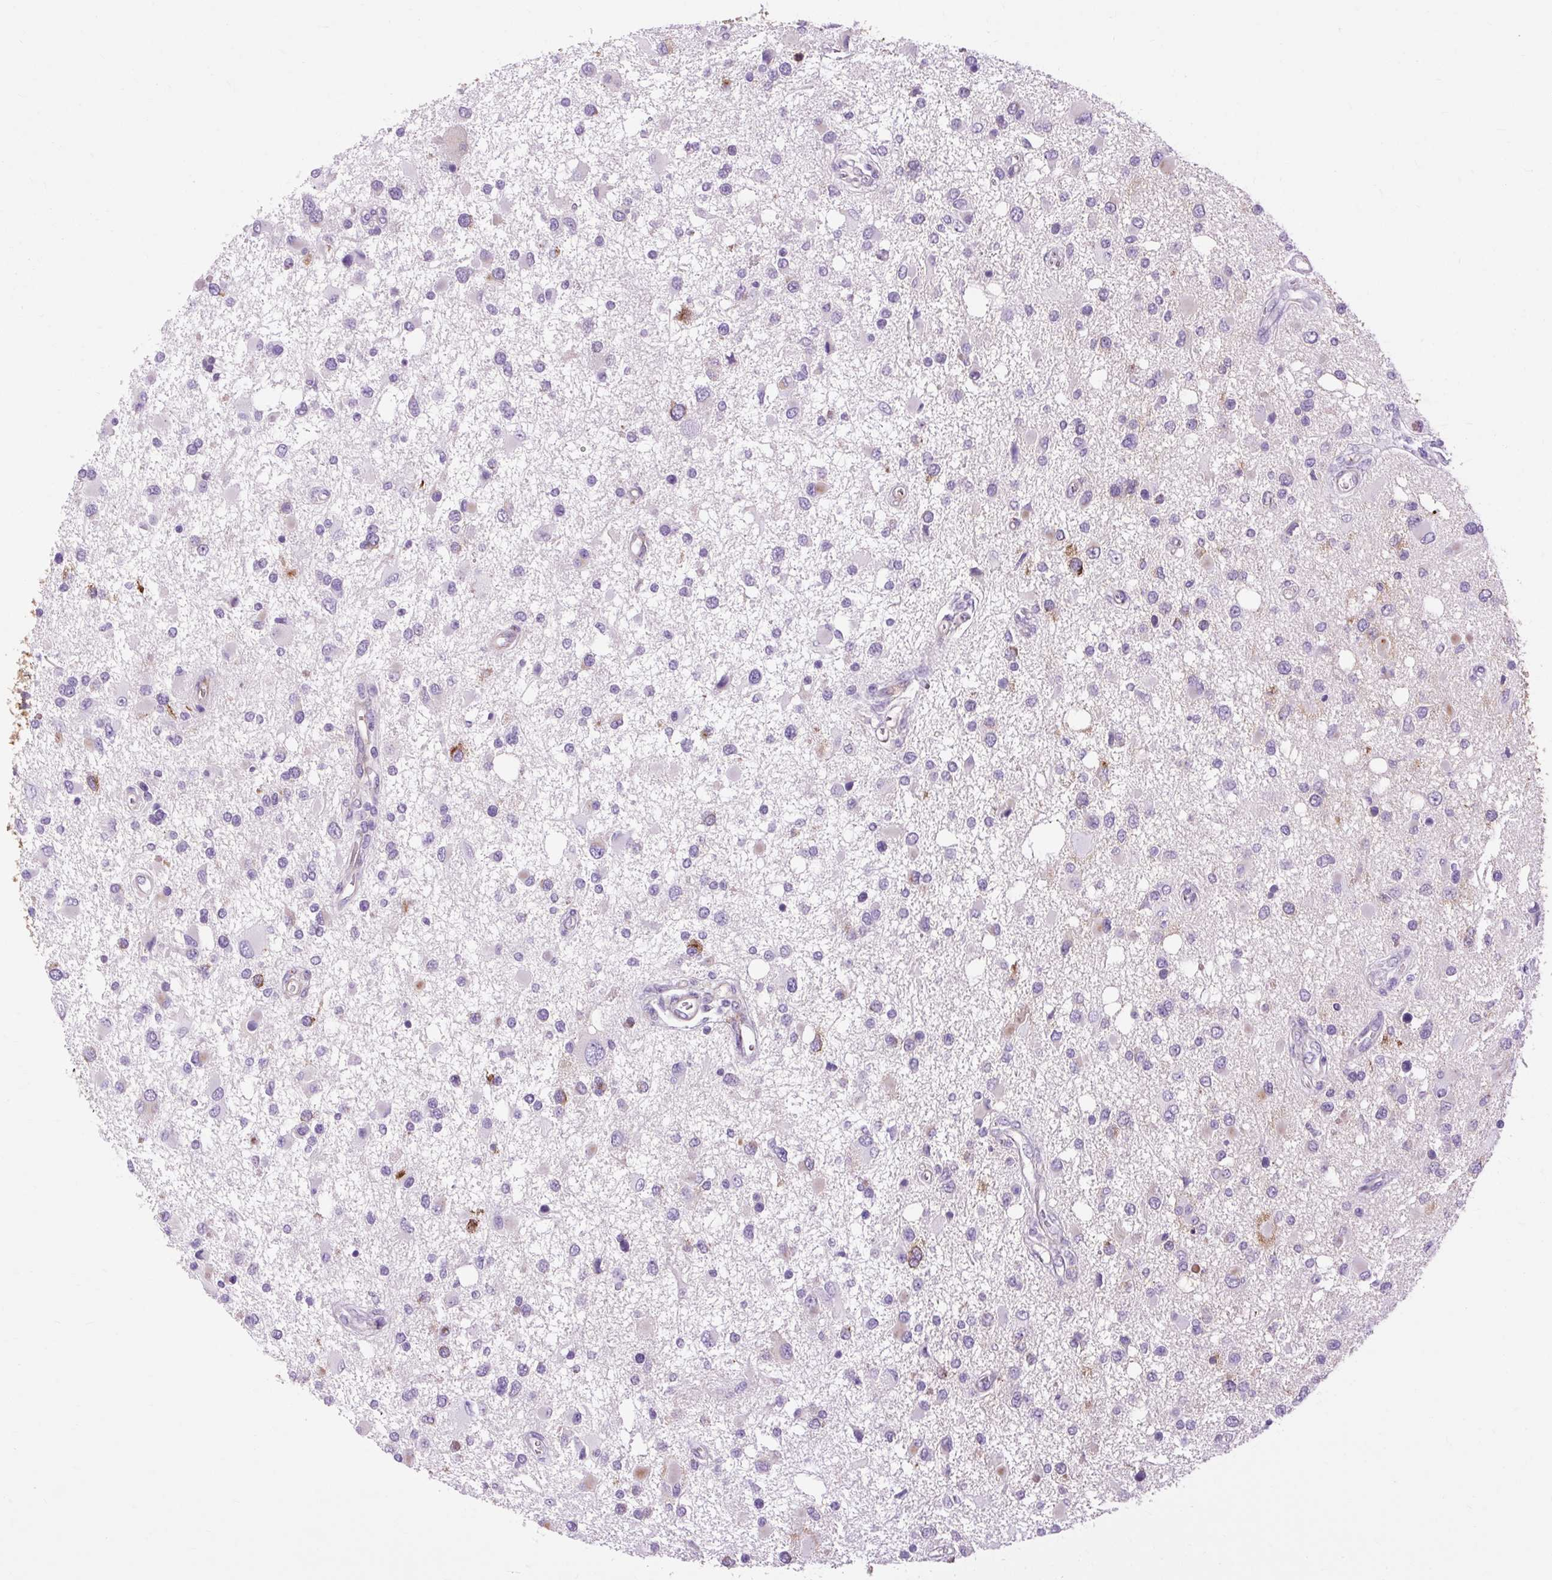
{"staining": {"intensity": "negative", "quantity": "none", "location": "none"}, "tissue": "glioma", "cell_type": "Tumor cells", "image_type": "cancer", "snomed": [{"axis": "morphology", "description": "Glioma, malignant, High grade"}, {"axis": "topography", "description": "Brain"}], "caption": "The photomicrograph demonstrates no significant expression in tumor cells of glioma. (DAB immunohistochemistry, high magnification).", "gene": "OOEP", "patient": {"sex": "male", "age": 53}}